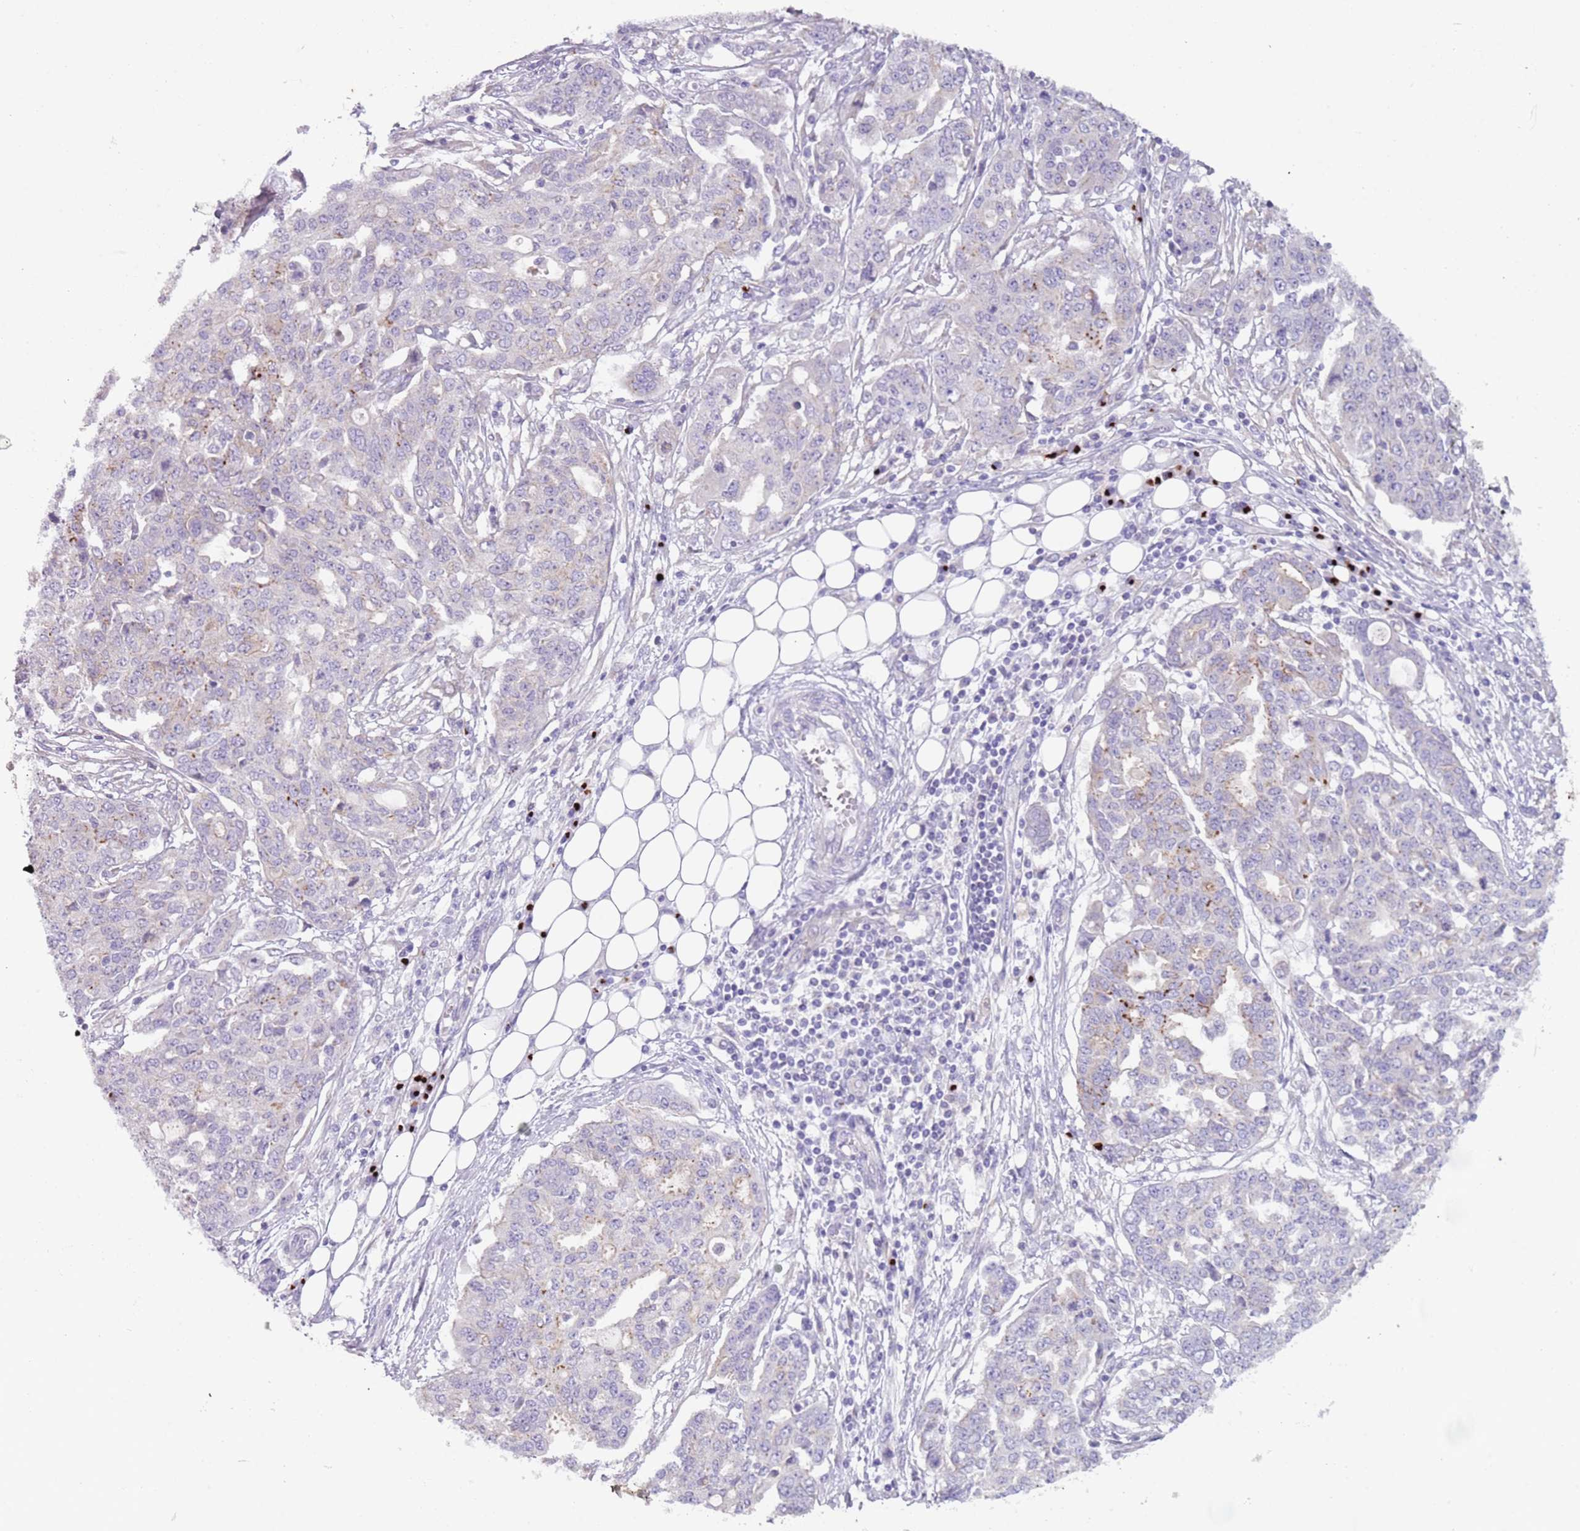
{"staining": {"intensity": "moderate", "quantity": "<25%", "location": "cytoplasmic/membranous"}, "tissue": "ovarian cancer", "cell_type": "Tumor cells", "image_type": "cancer", "snomed": [{"axis": "morphology", "description": "Cystadenocarcinoma, serous, NOS"}, {"axis": "topography", "description": "Soft tissue"}, {"axis": "topography", "description": "Ovary"}], "caption": "Protein analysis of ovarian cancer (serous cystadenocarcinoma) tissue reveals moderate cytoplasmic/membranous expression in approximately <25% of tumor cells. (IHC, brightfield microscopy, high magnification).", "gene": "C2CD3", "patient": {"sex": "female", "age": 57}}